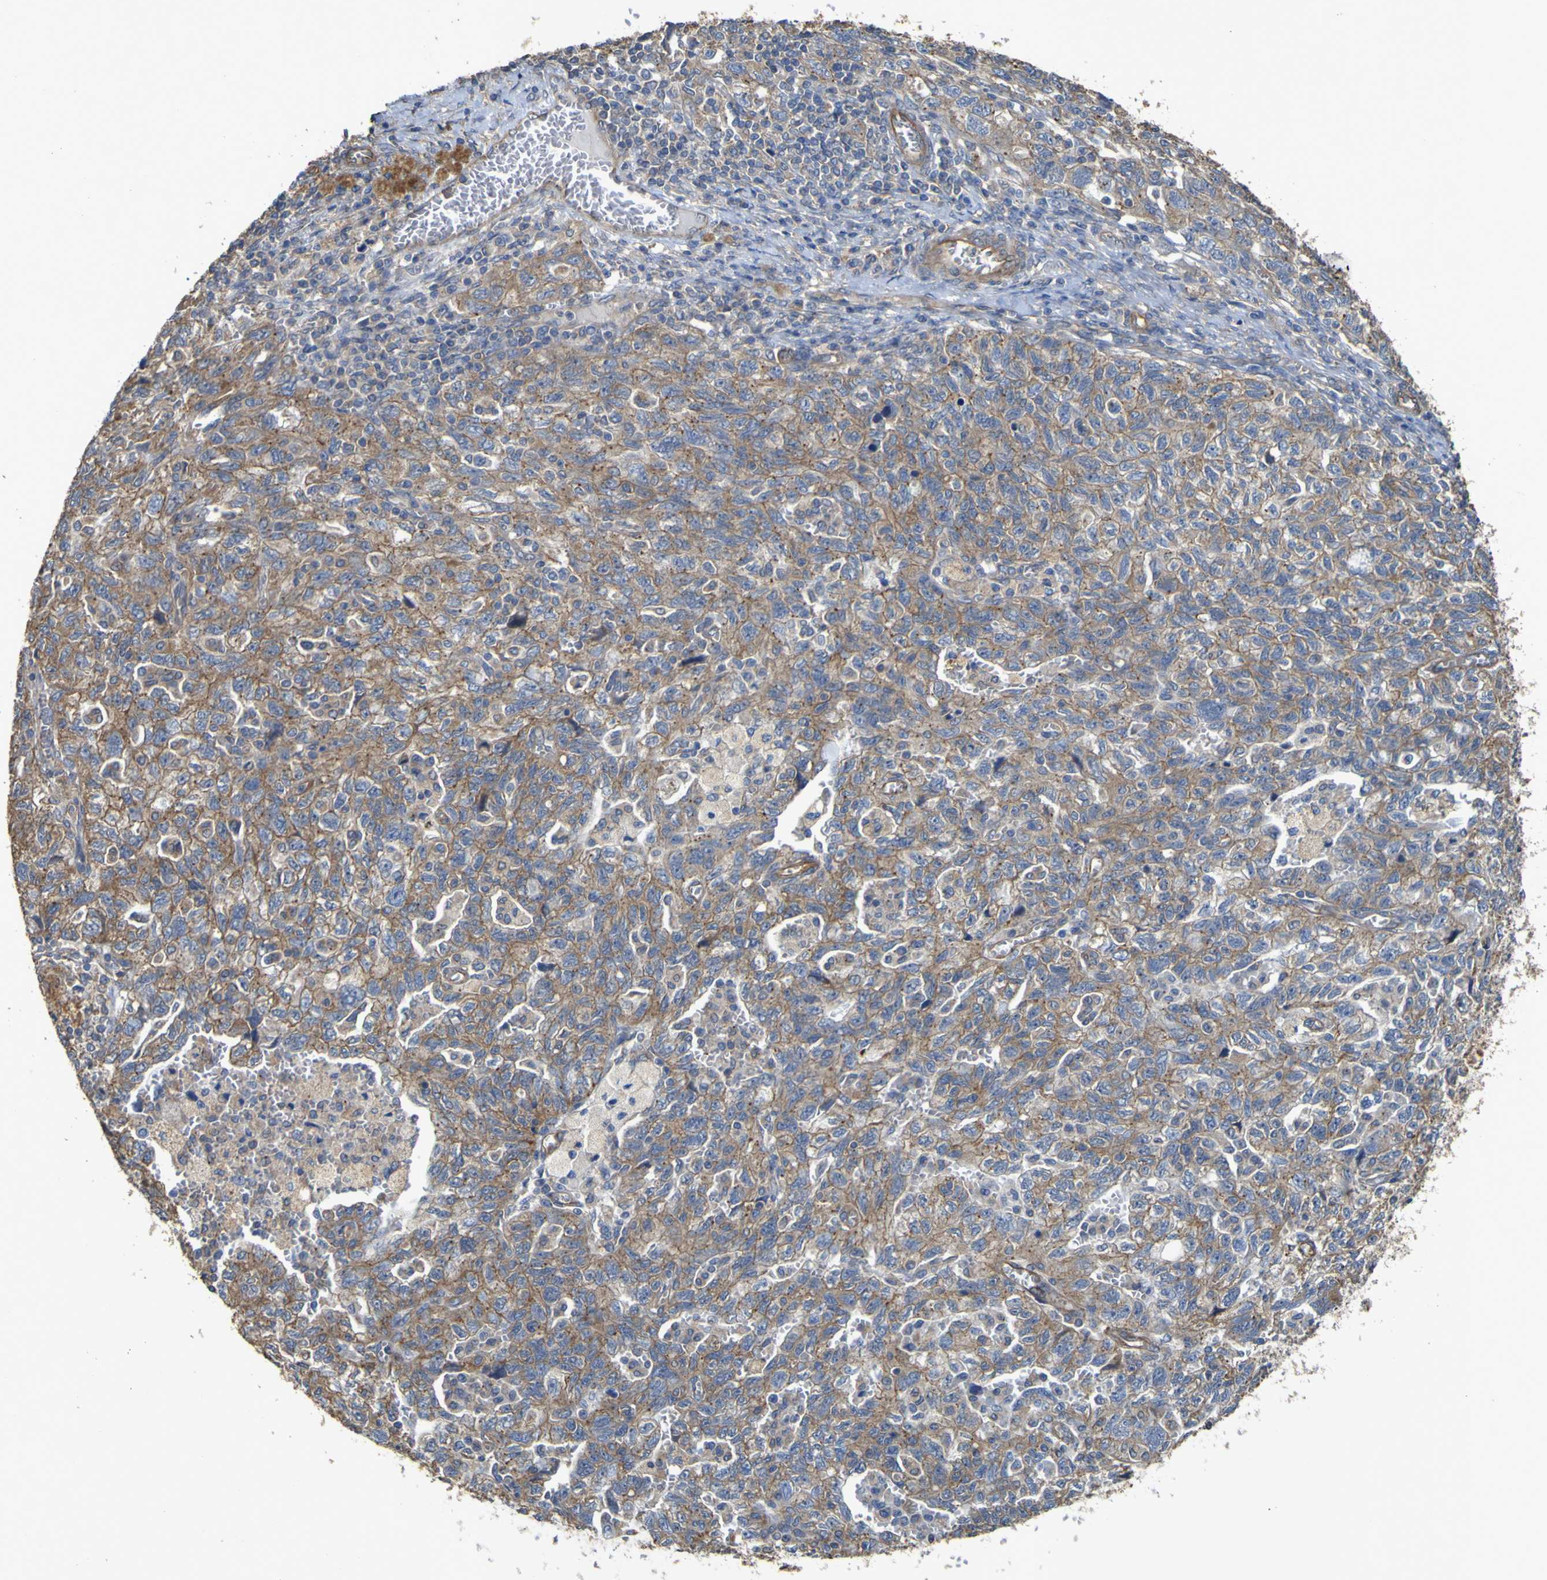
{"staining": {"intensity": "moderate", "quantity": ">75%", "location": "cytoplasmic/membranous"}, "tissue": "ovarian cancer", "cell_type": "Tumor cells", "image_type": "cancer", "snomed": [{"axis": "morphology", "description": "Carcinoma, NOS"}, {"axis": "morphology", "description": "Cystadenocarcinoma, serous, NOS"}, {"axis": "topography", "description": "Ovary"}], "caption": "There is medium levels of moderate cytoplasmic/membranous expression in tumor cells of ovarian carcinoma, as demonstrated by immunohistochemical staining (brown color).", "gene": "TNFSF15", "patient": {"sex": "female", "age": 69}}